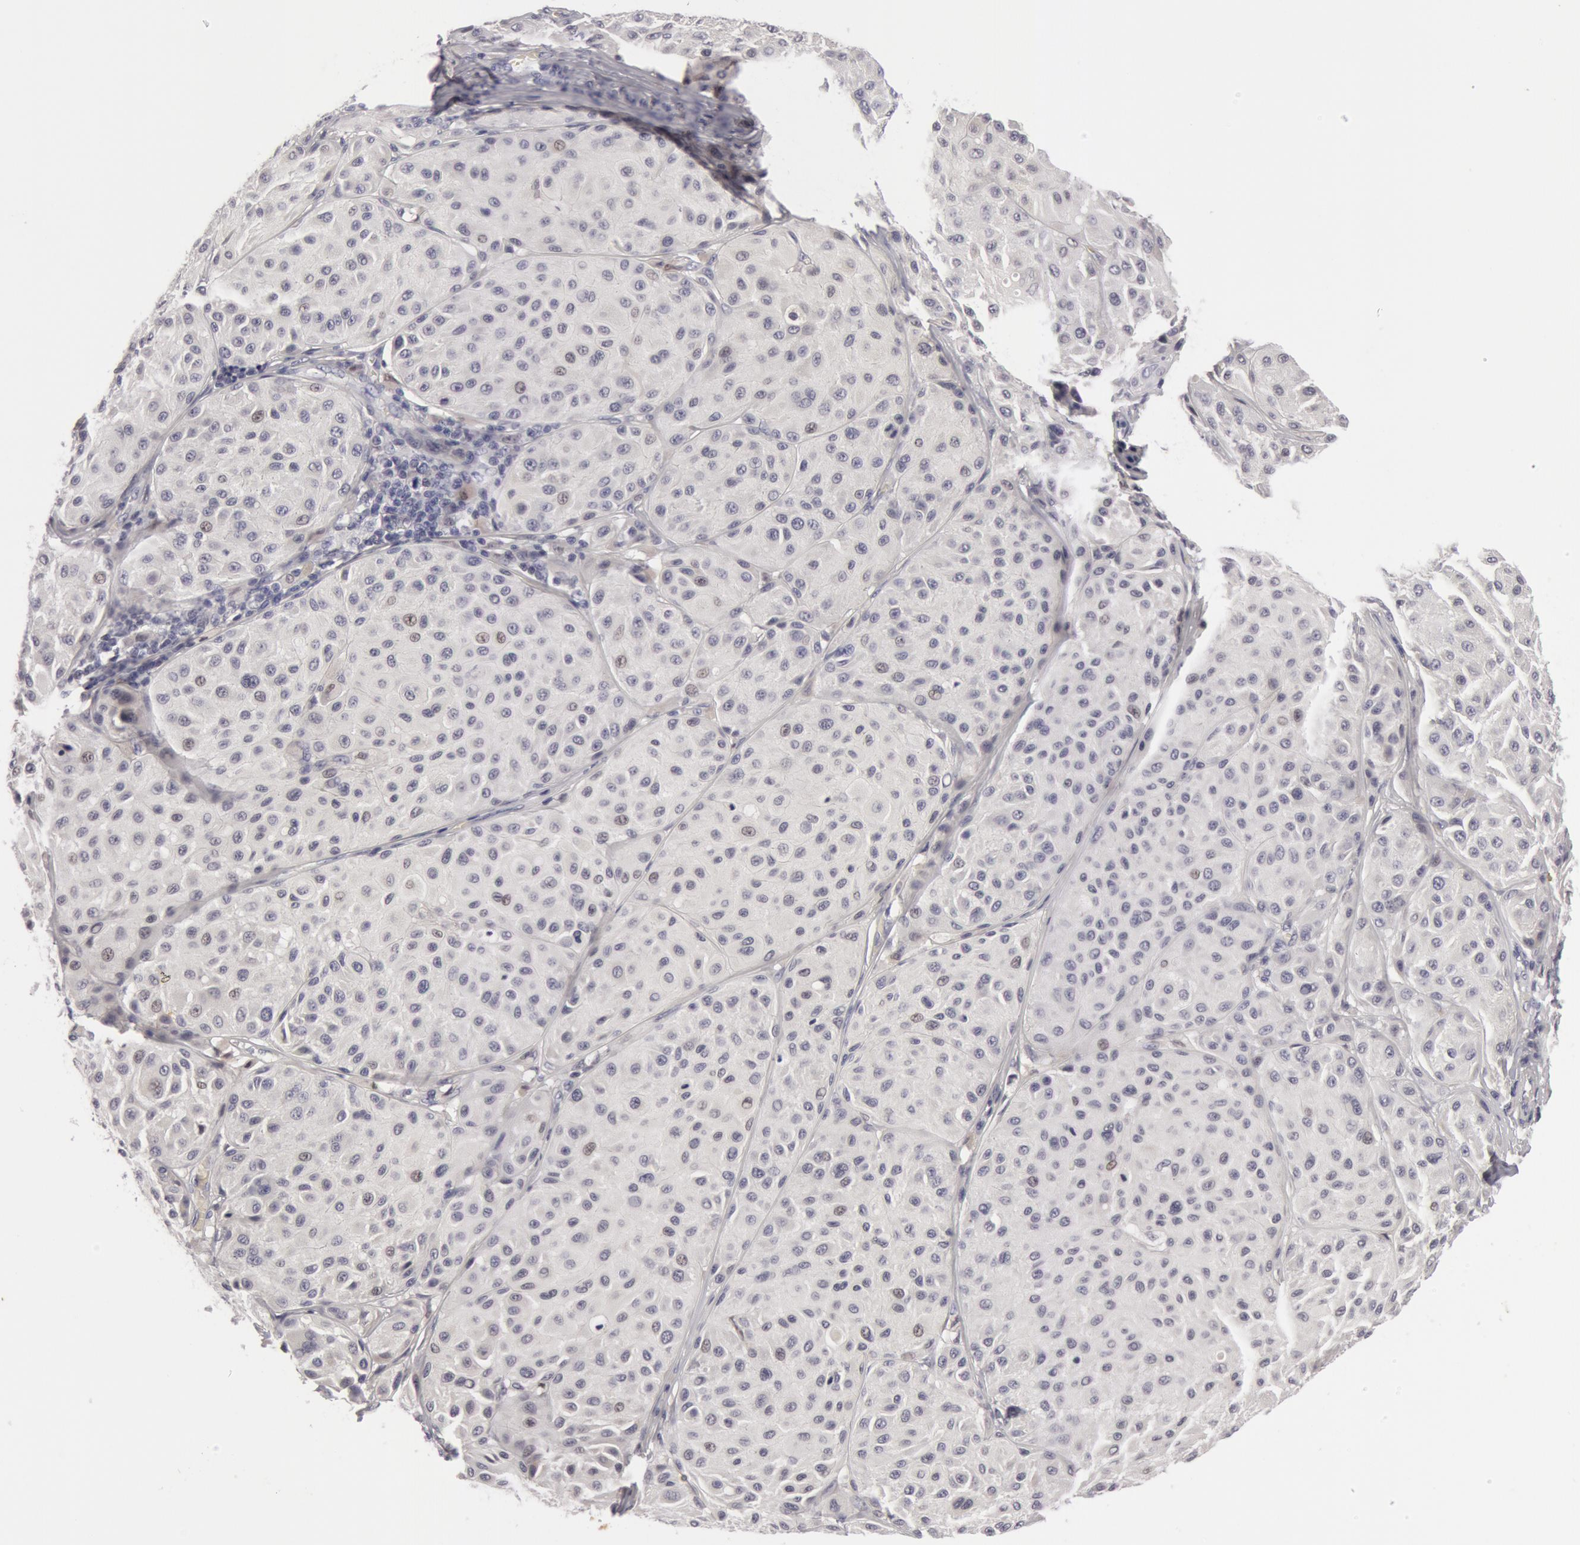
{"staining": {"intensity": "negative", "quantity": "none", "location": "none"}, "tissue": "melanoma", "cell_type": "Tumor cells", "image_type": "cancer", "snomed": [{"axis": "morphology", "description": "Malignant melanoma, NOS"}, {"axis": "topography", "description": "Skin"}], "caption": "This is a photomicrograph of immunohistochemistry (IHC) staining of melanoma, which shows no positivity in tumor cells.", "gene": "NLGN4X", "patient": {"sex": "male", "age": 36}}